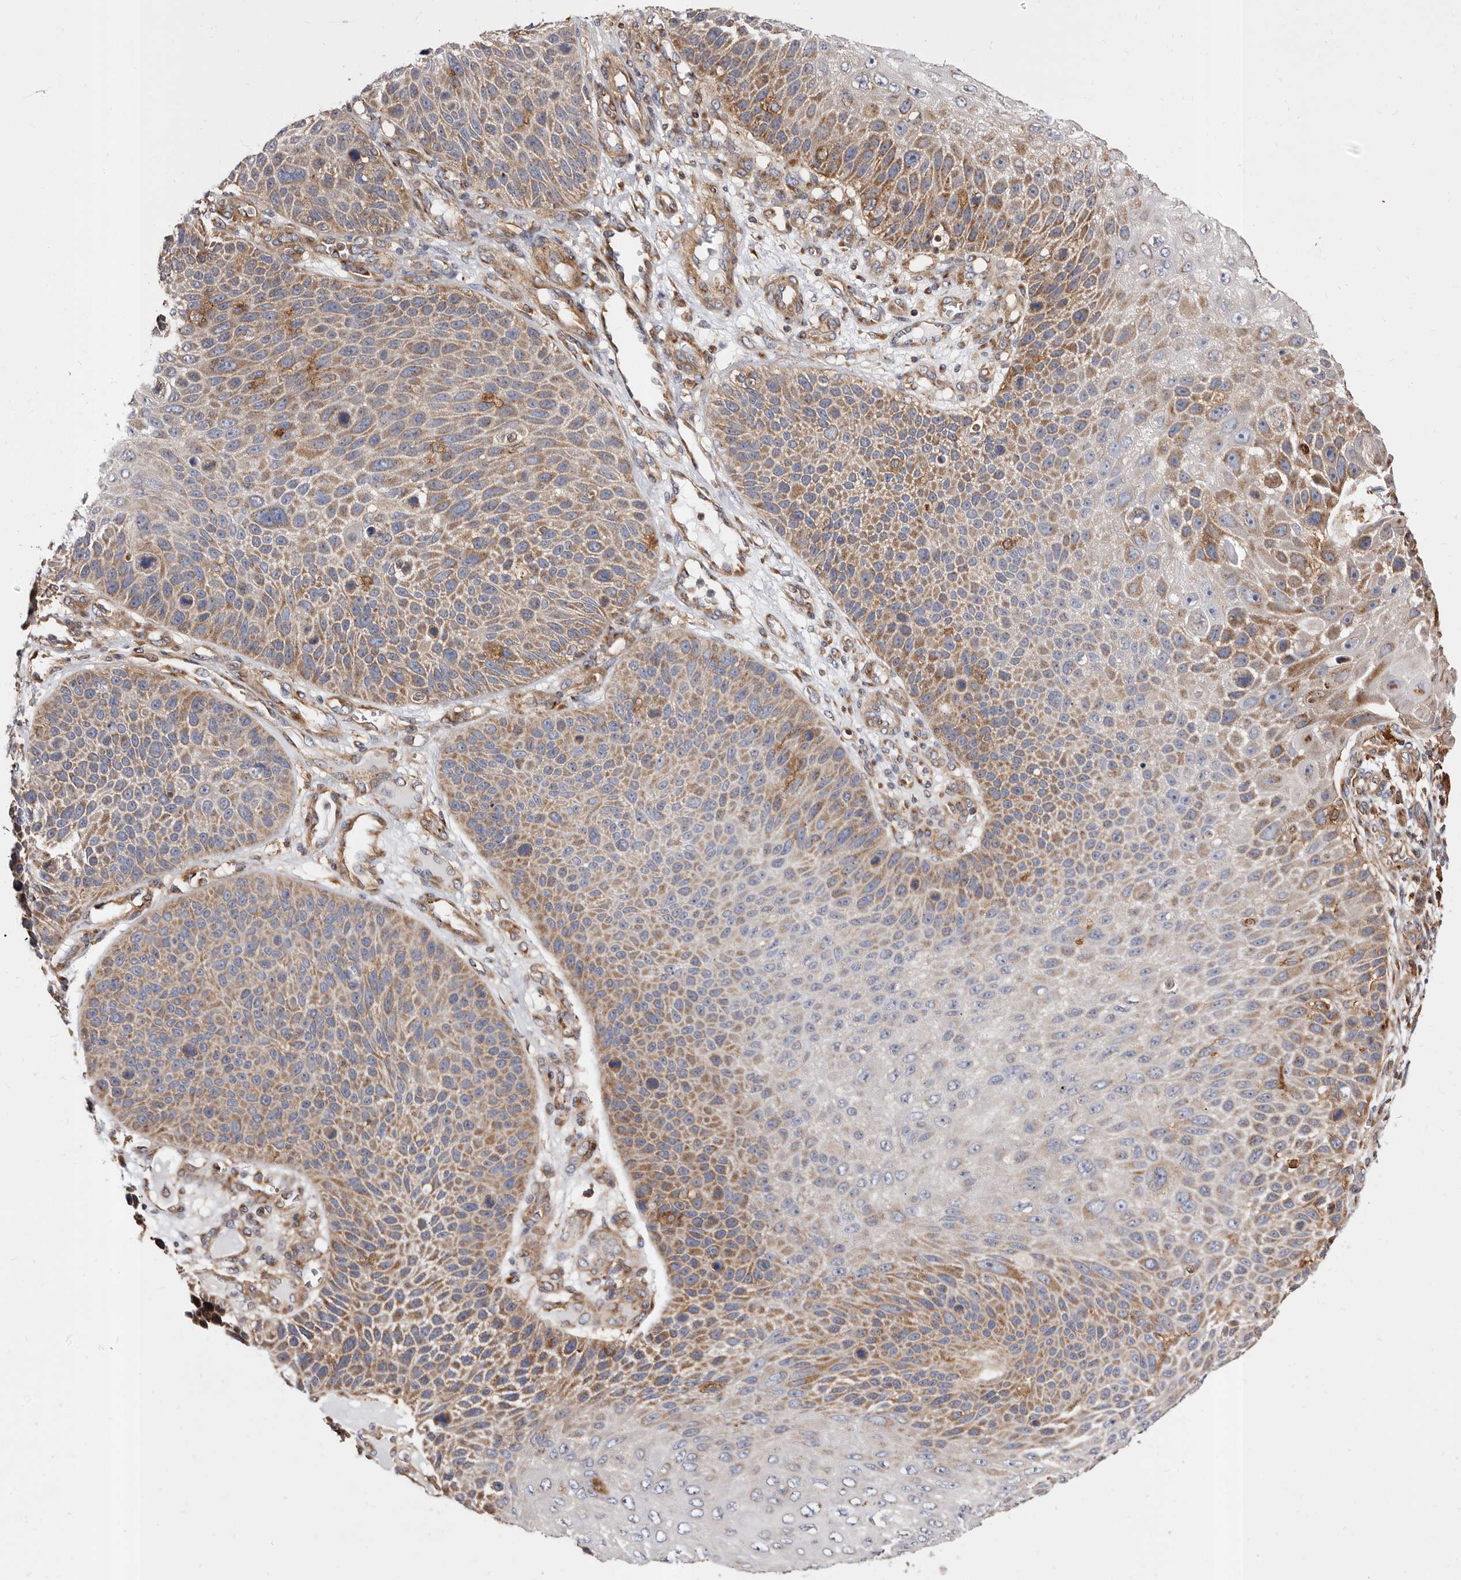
{"staining": {"intensity": "moderate", "quantity": "25%-75%", "location": "cytoplasmic/membranous"}, "tissue": "skin cancer", "cell_type": "Tumor cells", "image_type": "cancer", "snomed": [{"axis": "morphology", "description": "Squamous cell carcinoma, NOS"}, {"axis": "topography", "description": "Skin"}], "caption": "Immunohistochemistry (DAB (3,3'-diaminobenzidine)) staining of human skin cancer (squamous cell carcinoma) shows moderate cytoplasmic/membranous protein expression in approximately 25%-75% of tumor cells.", "gene": "COQ8B", "patient": {"sex": "female", "age": 88}}